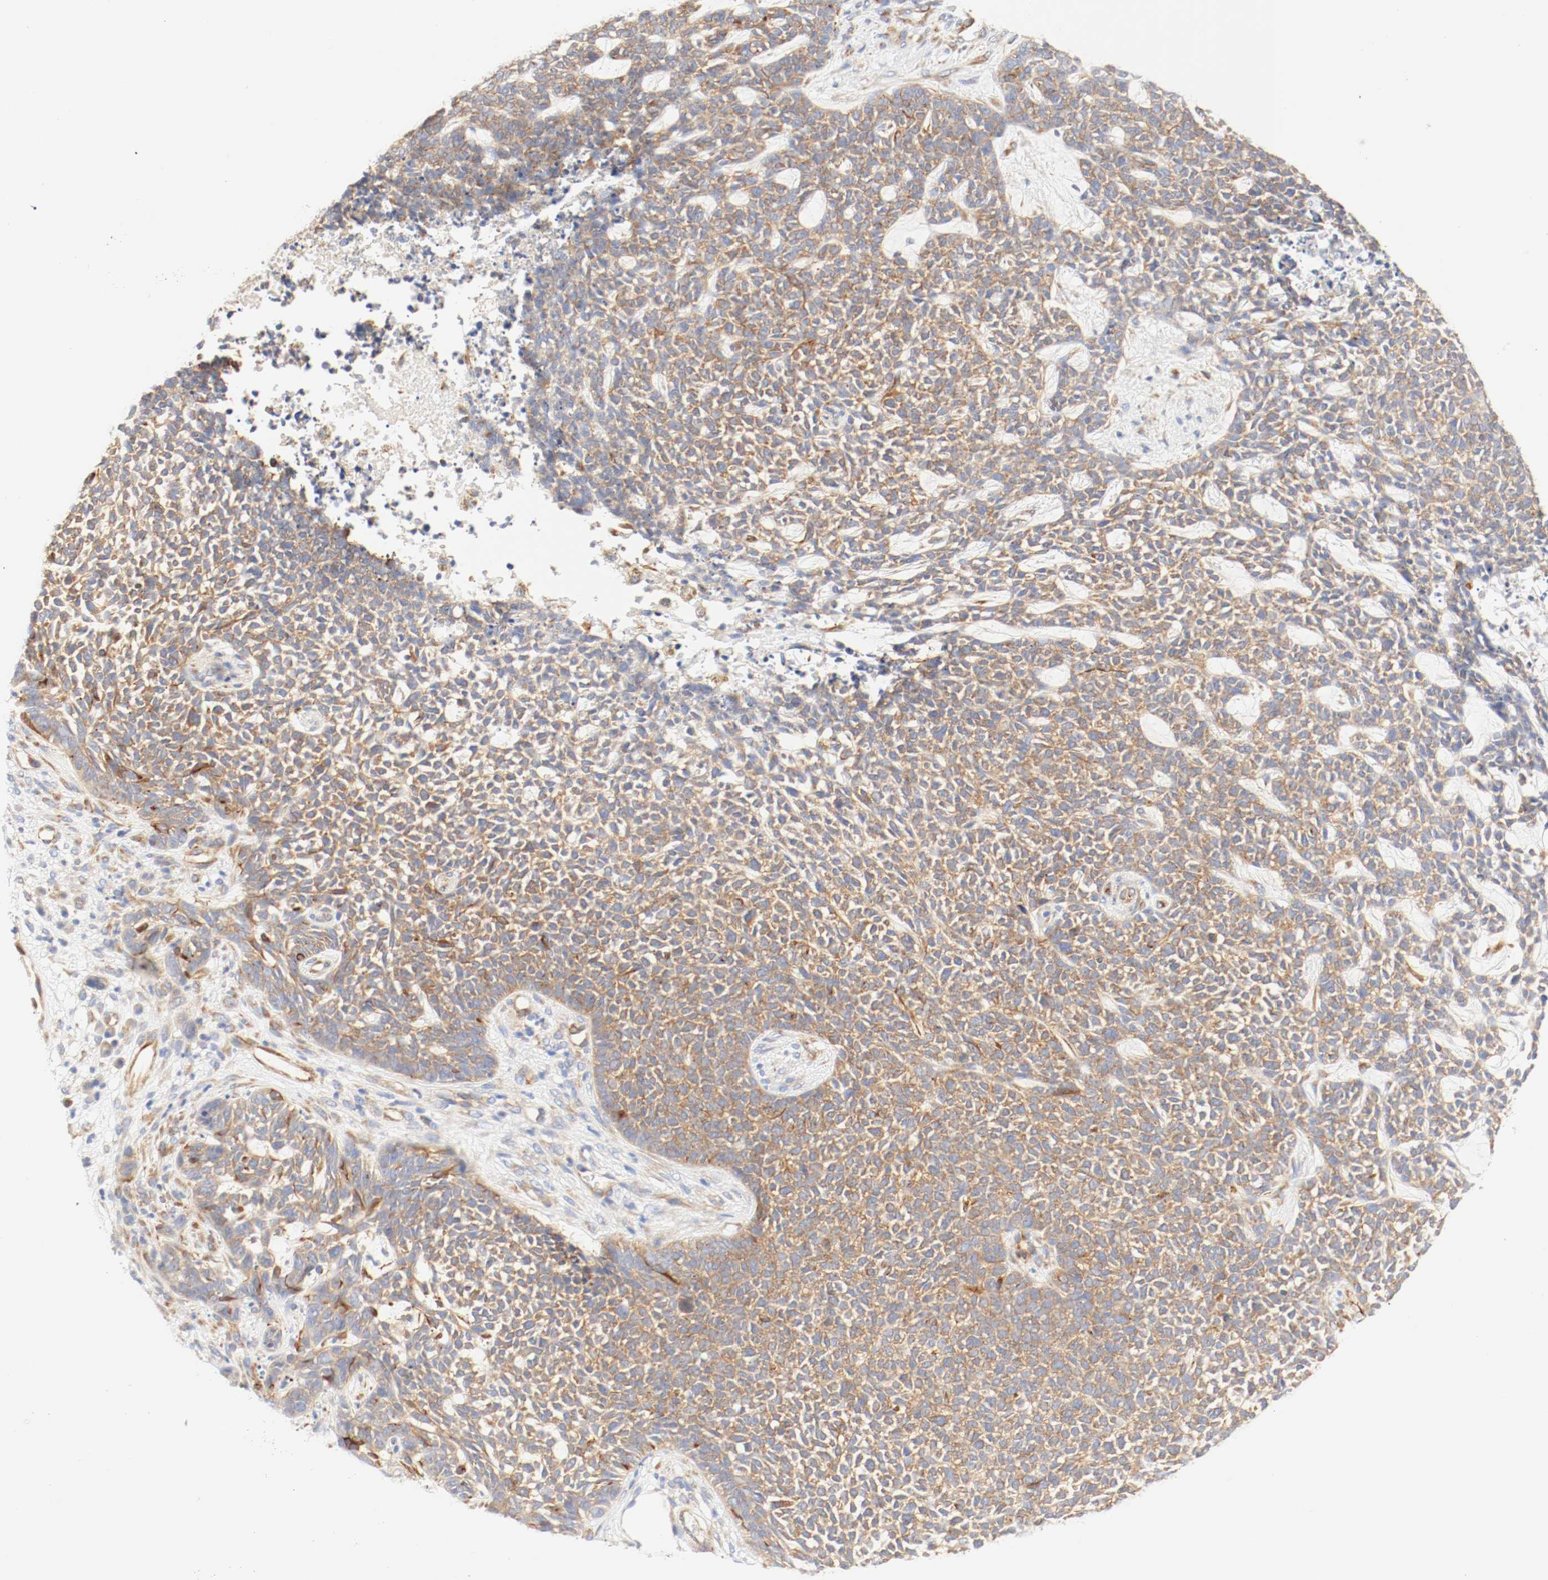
{"staining": {"intensity": "moderate", "quantity": ">75%", "location": "cytoplasmic/membranous"}, "tissue": "skin cancer", "cell_type": "Tumor cells", "image_type": "cancer", "snomed": [{"axis": "morphology", "description": "Basal cell carcinoma"}, {"axis": "topography", "description": "Skin"}], "caption": "Immunohistochemical staining of human skin cancer (basal cell carcinoma) reveals medium levels of moderate cytoplasmic/membranous protein staining in about >75% of tumor cells.", "gene": "GIT1", "patient": {"sex": "female", "age": 84}}